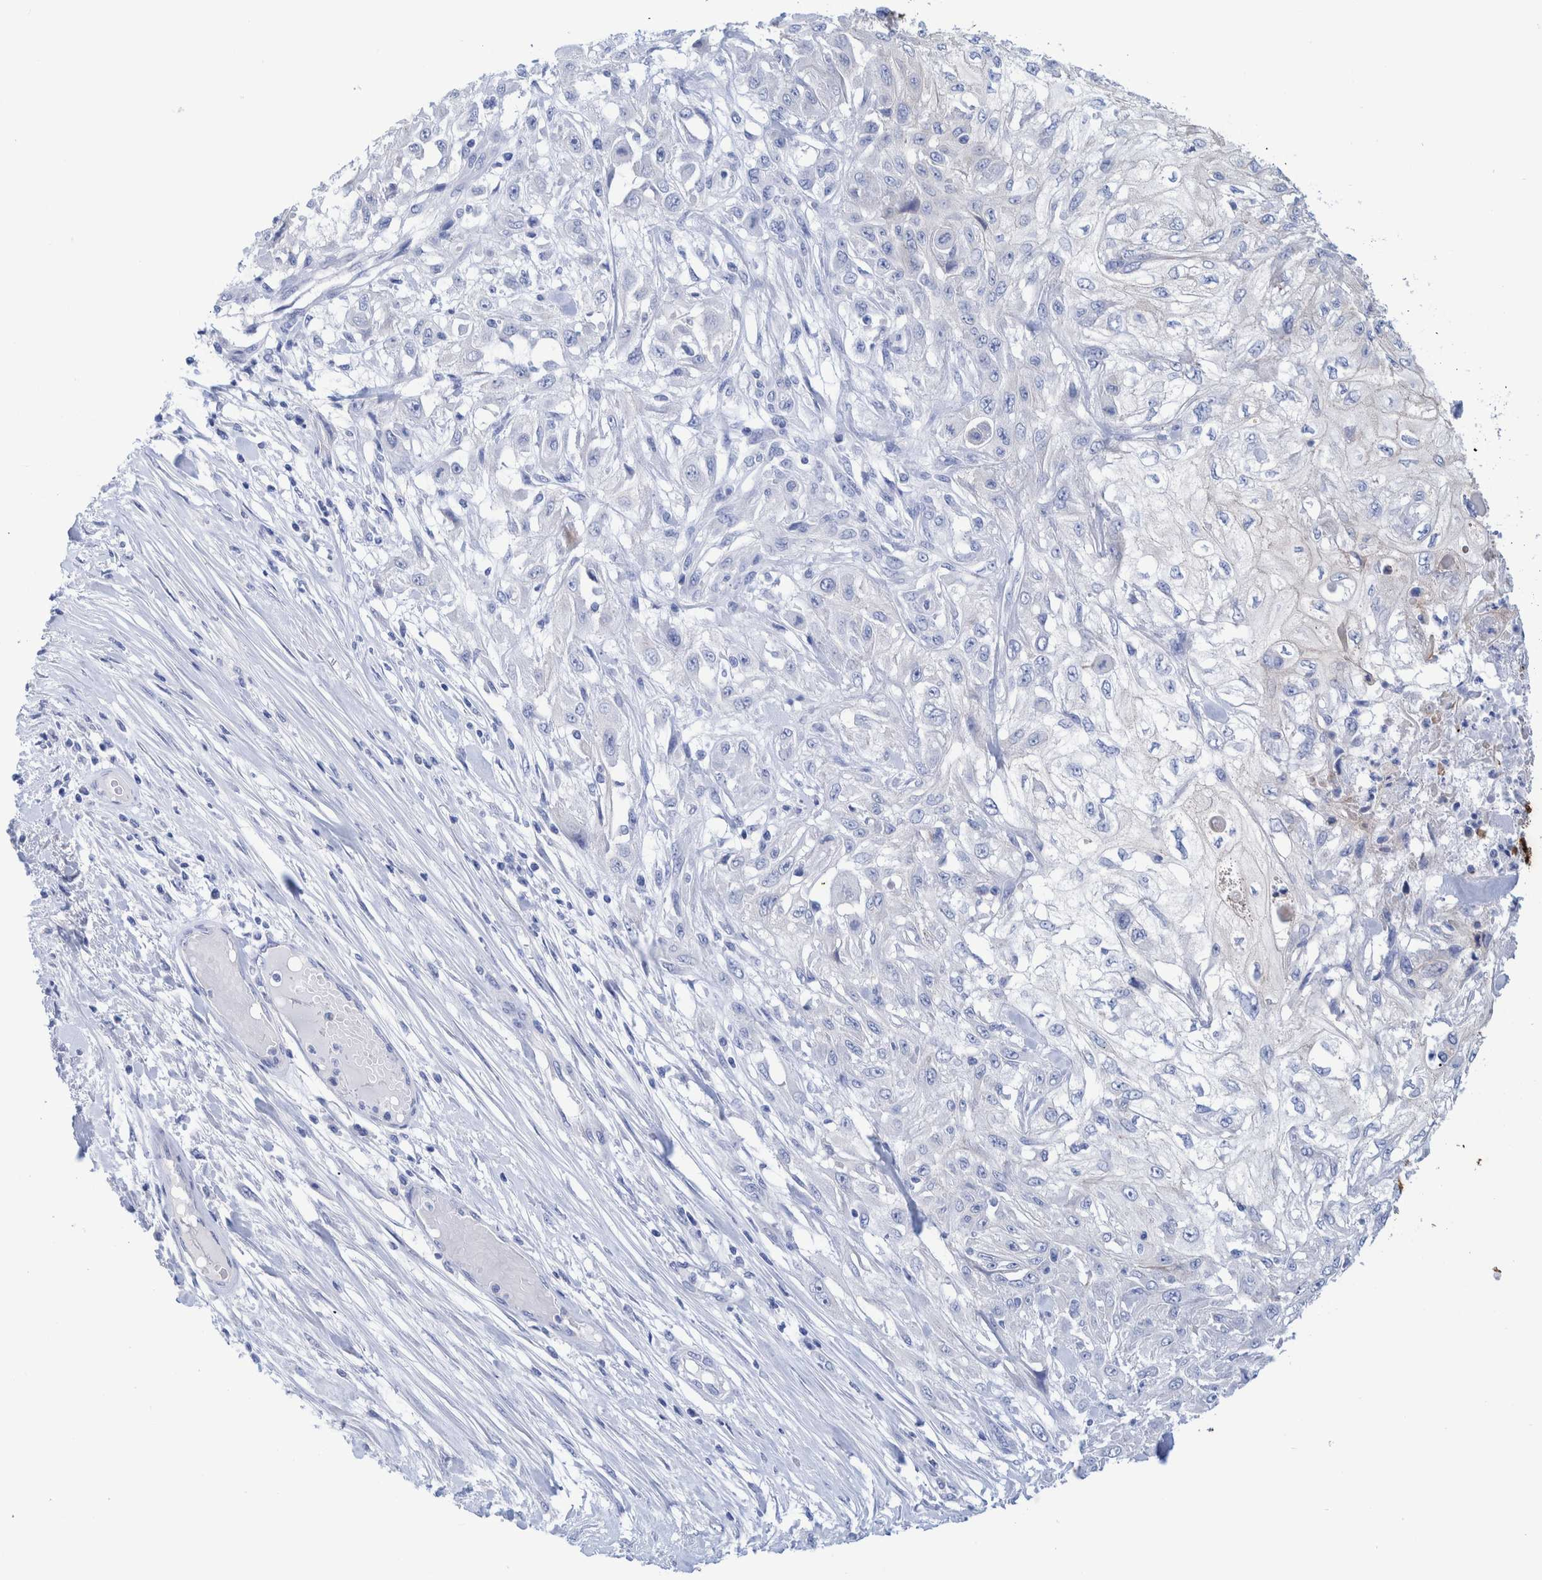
{"staining": {"intensity": "weak", "quantity": "<25%", "location": "cytoplasmic/membranous"}, "tissue": "skin cancer", "cell_type": "Tumor cells", "image_type": "cancer", "snomed": [{"axis": "morphology", "description": "Squamous cell carcinoma, NOS"}, {"axis": "morphology", "description": "Squamous cell carcinoma, metastatic, NOS"}, {"axis": "topography", "description": "Skin"}, {"axis": "topography", "description": "Lymph node"}], "caption": "Tumor cells show no significant staining in skin cancer (squamous cell carcinoma).", "gene": "PERP", "patient": {"sex": "male", "age": 75}}